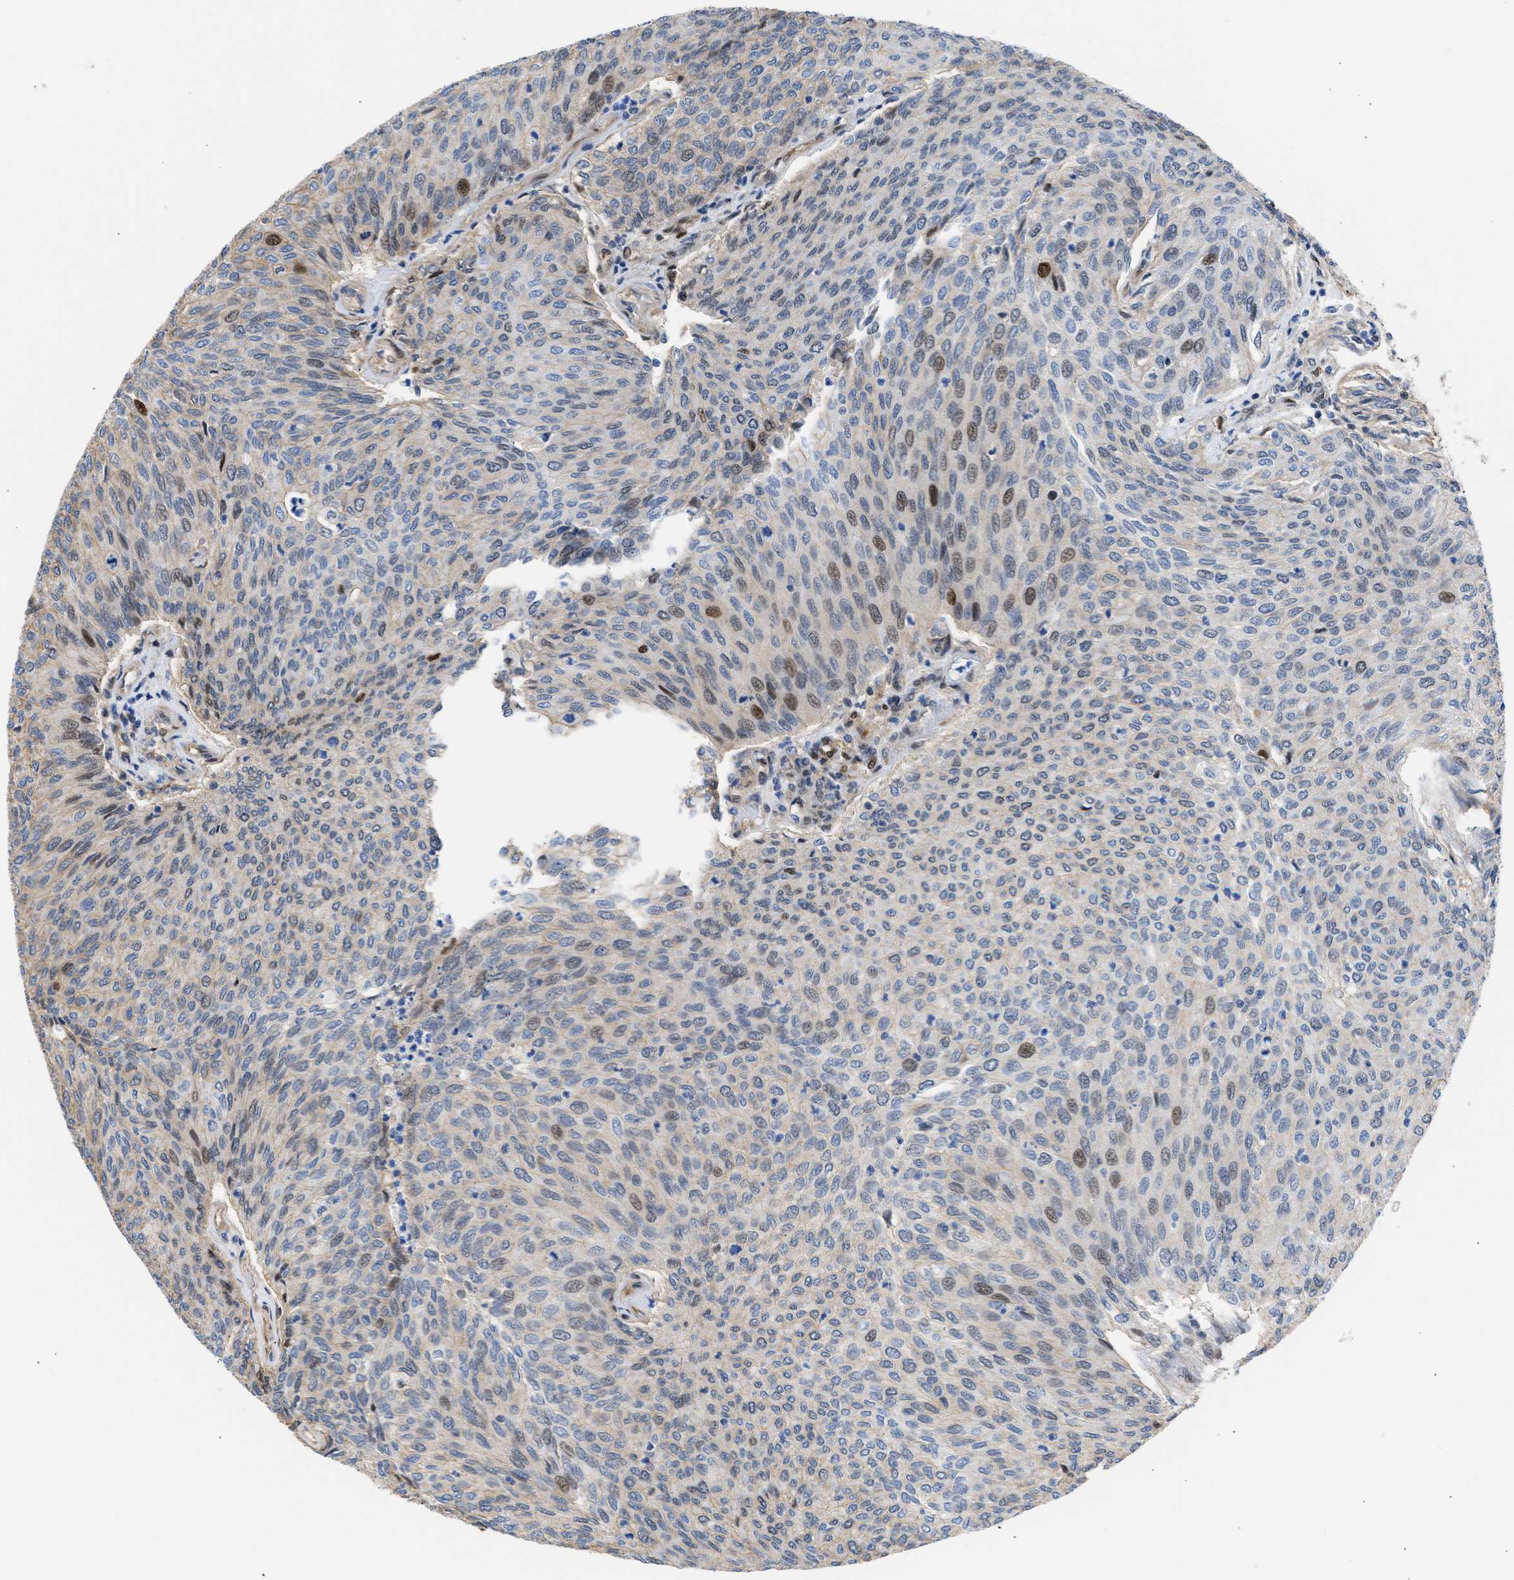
{"staining": {"intensity": "moderate", "quantity": "<25%", "location": "nuclear"}, "tissue": "urothelial cancer", "cell_type": "Tumor cells", "image_type": "cancer", "snomed": [{"axis": "morphology", "description": "Urothelial carcinoma, Low grade"}, {"axis": "topography", "description": "Urinary bladder"}], "caption": "Protein positivity by IHC displays moderate nuclear staining in approximately <25% of tumor cells in urothelial cancer. (IHC, brightfield microscopy, high magnification).", "gene": "MAS1L", "patient": {"sex": "female", "age": 79}}